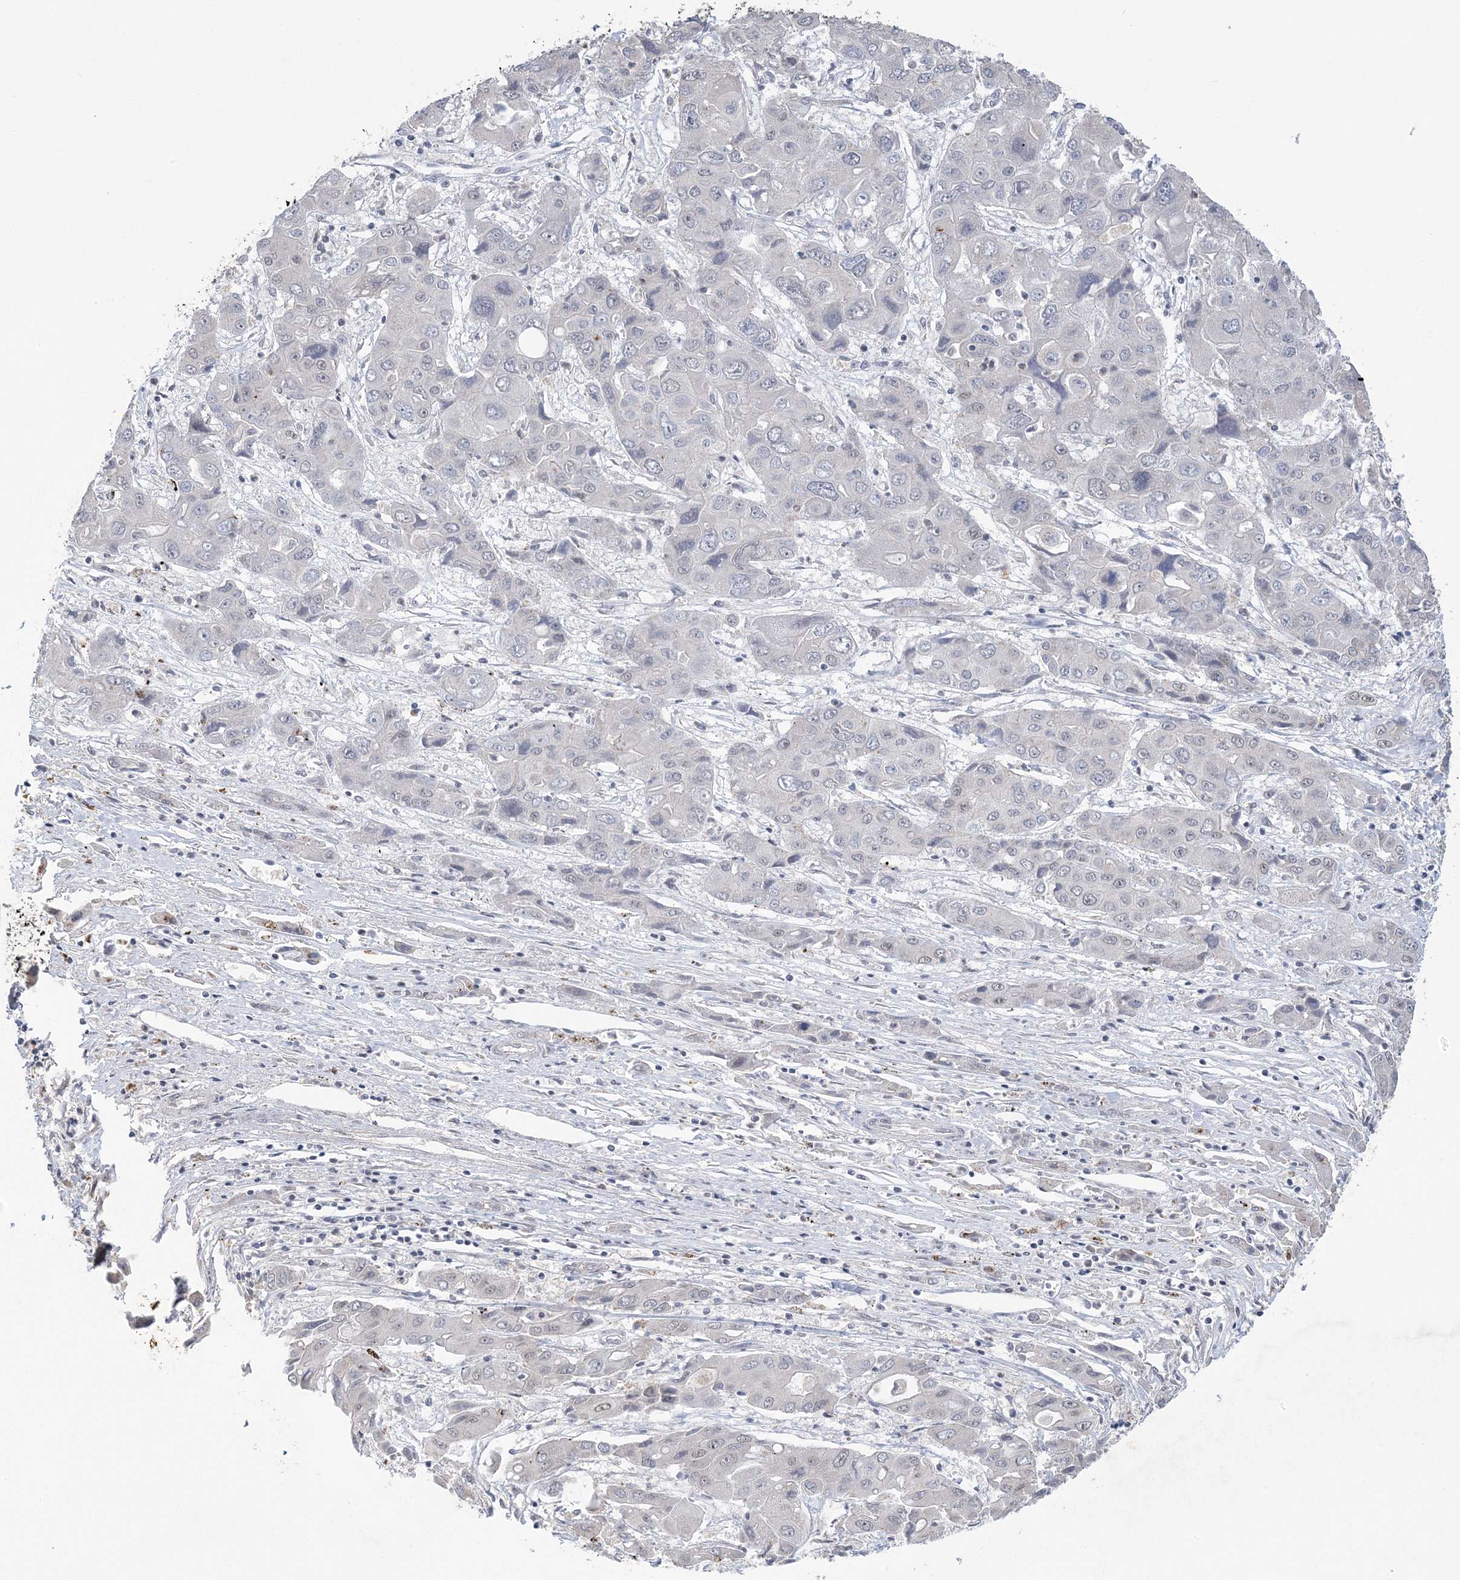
{"staining": {"intensity": "negative", "quantity": "none", "location": "none"}, "tissue": "liver cancer", "cell_type": "Tumor cells", "image_type": "cancer", "snomed": [{"axis": "morphology", "description": "Cholangiocarcinoma"}, {"axis": "topography", "description": "Liver"}], "caption": "IHC of human liver cholangiocarcinoma reveals no expression in tumor cells. (IHC, brightfield microscopy, high magnification).", "gene": "ZBTB7A", "patient": {"sex": "male", "age": 67}}